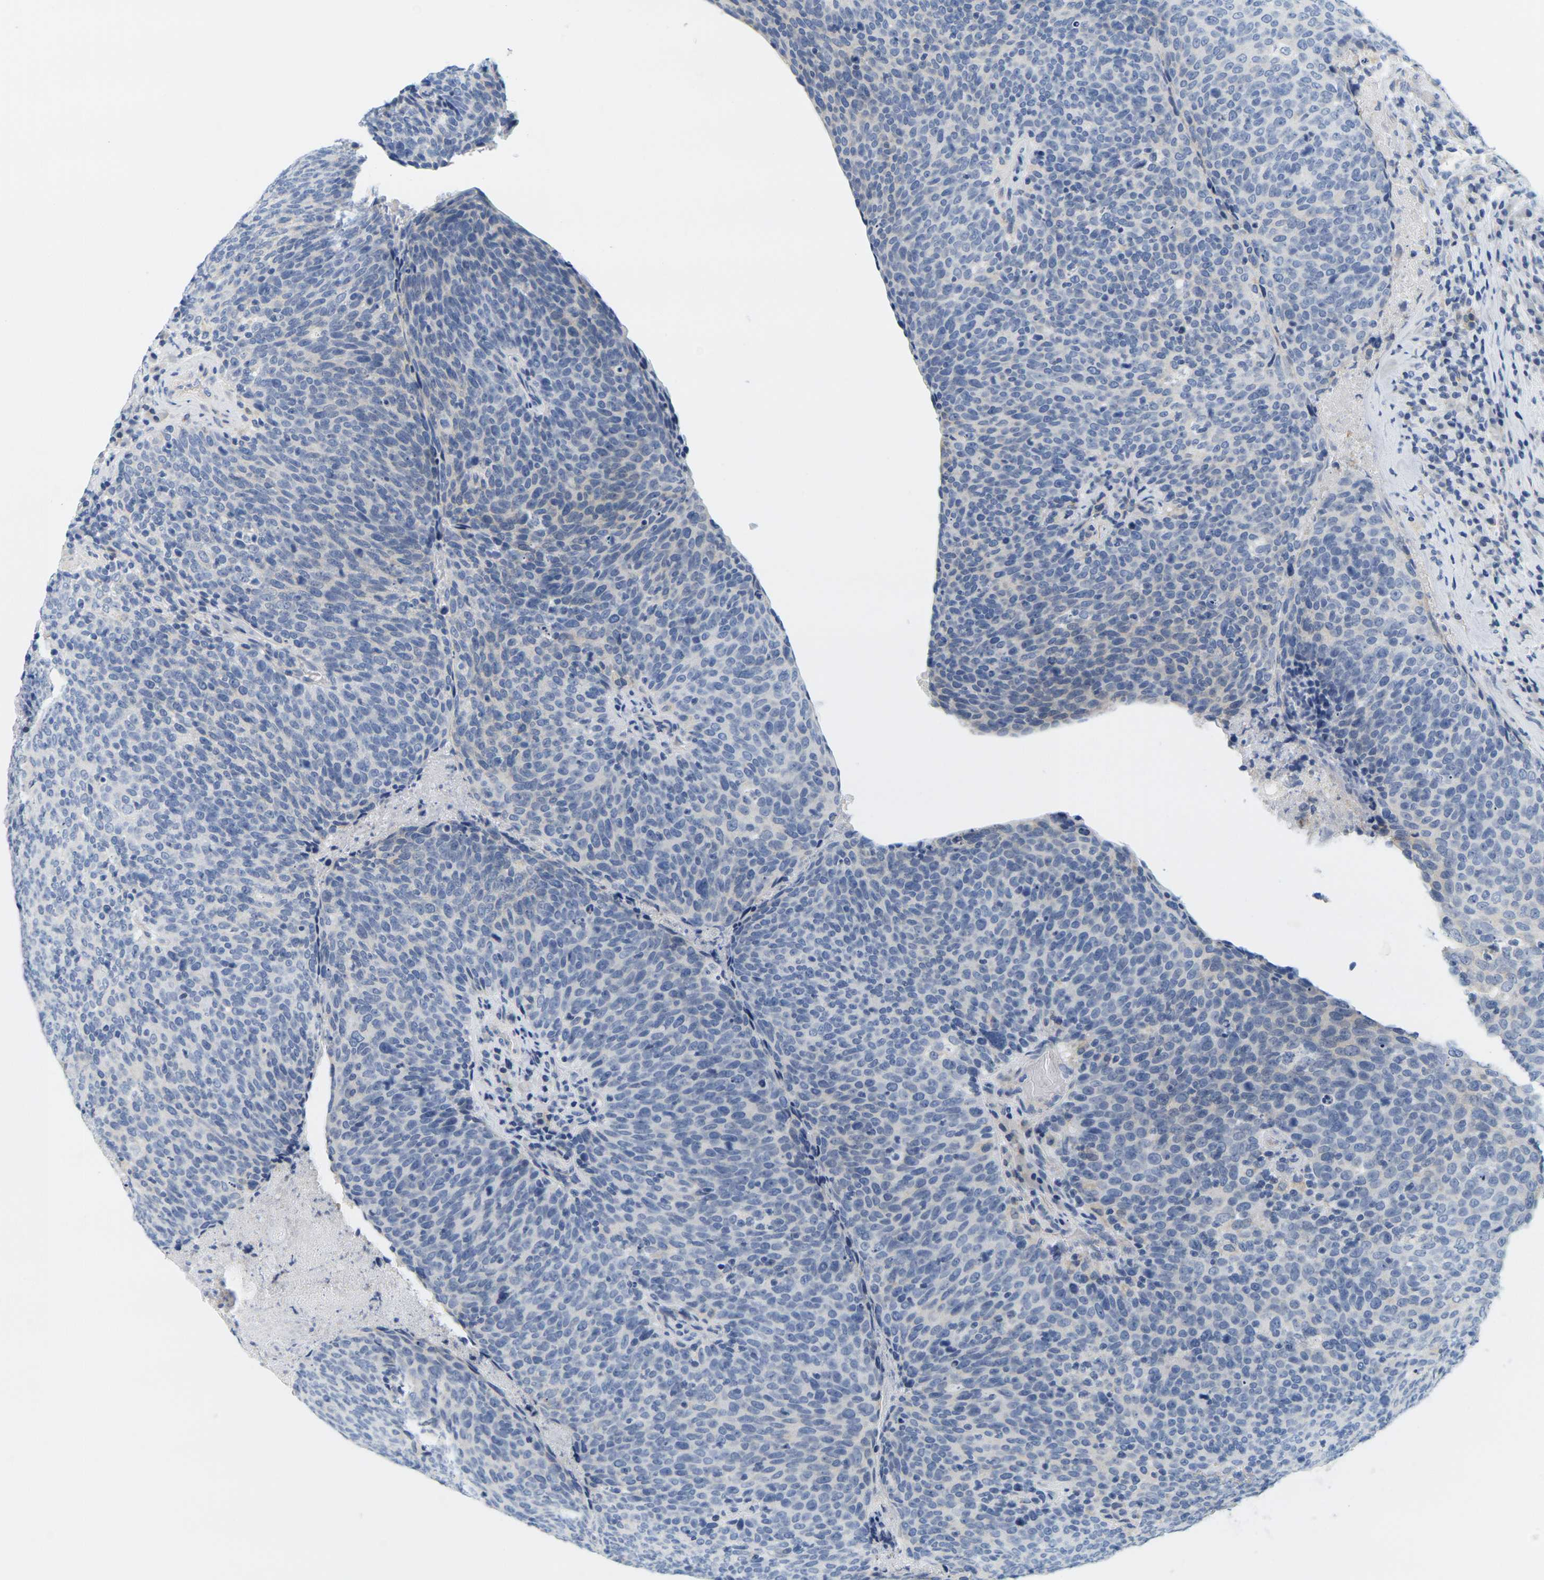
{"staining": {"intensity": "negative", "quantity": "none", "location": "none"}, "tissue": "head and neck cancer", "cell_type": "Tumor cells", "image_type": "cancer", "snomed": [{"axis": "morphology", "description": "Squamous cell carcinoma, NOS"}, {"axis": "morphology", "description": "Squamous cell carcinoma, metastatic, NOS"}, {"axis": "topography", "description": "Lymph node"}, {"axis": "topography", "description": "Head-Neck"}], "caption": "Tumor cells show no significant positivity in metastatic squamous cell carcinoma (head and neck).", "gene": "KLK5", "patient": {"sex": "male", "age": 62}}